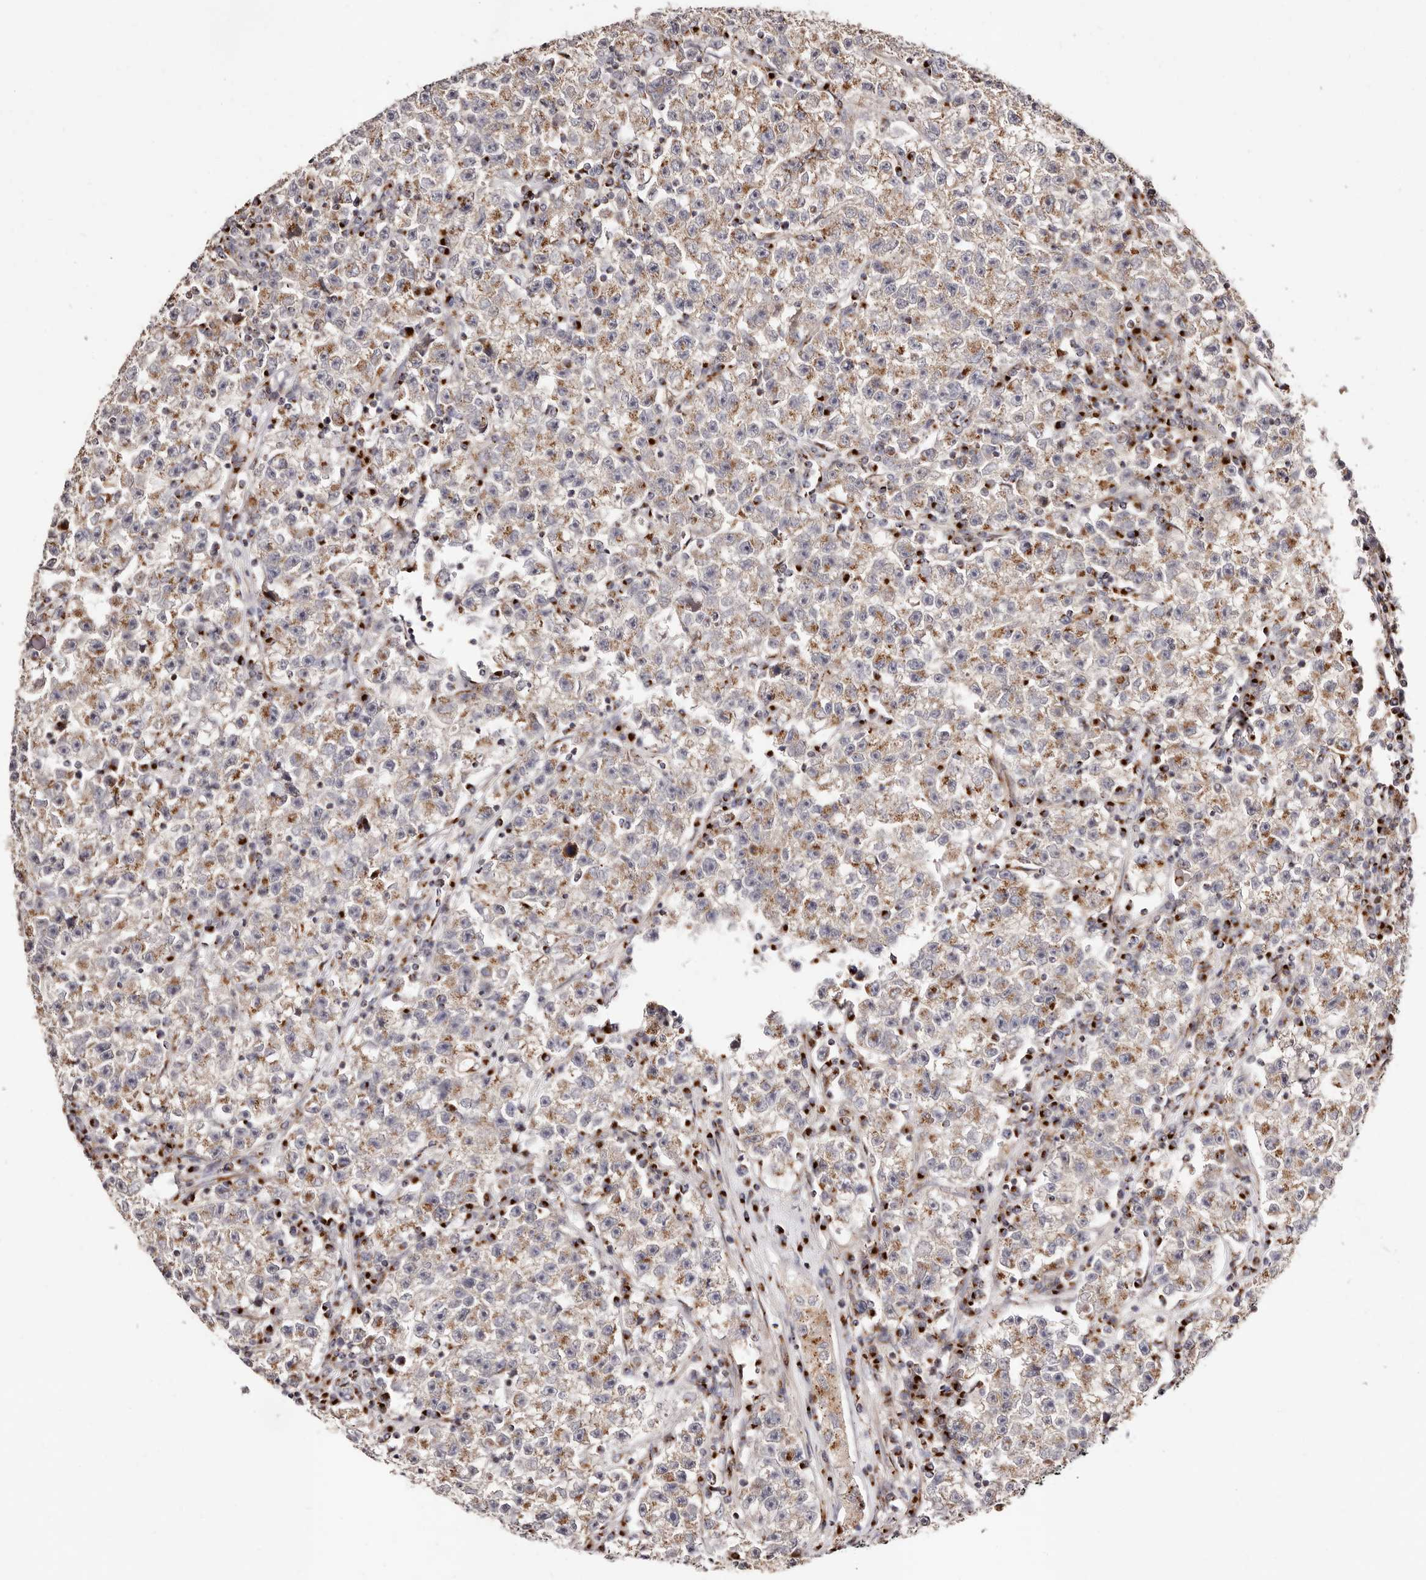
{"staining": {"intensity": "moderate", "quantity": ">75%", "location": "cytoplasmic/membranous"}, "tissue": "testis cancer", "cell_type": "Tumor cells", "image_type": "cancer", "snomed": [{"axis": "morphology", "description": "Seminoma, NOS"}, {"axis": "topography", "description": "Testis"}], "caption": "Protein expression analysis of seminoma (testis) shows moderate cytoplasmic/membranous staining in approximately >75% of tumor cells.", "gene": "MAPK6", "patient": {"sex": "male", "age": 22}}